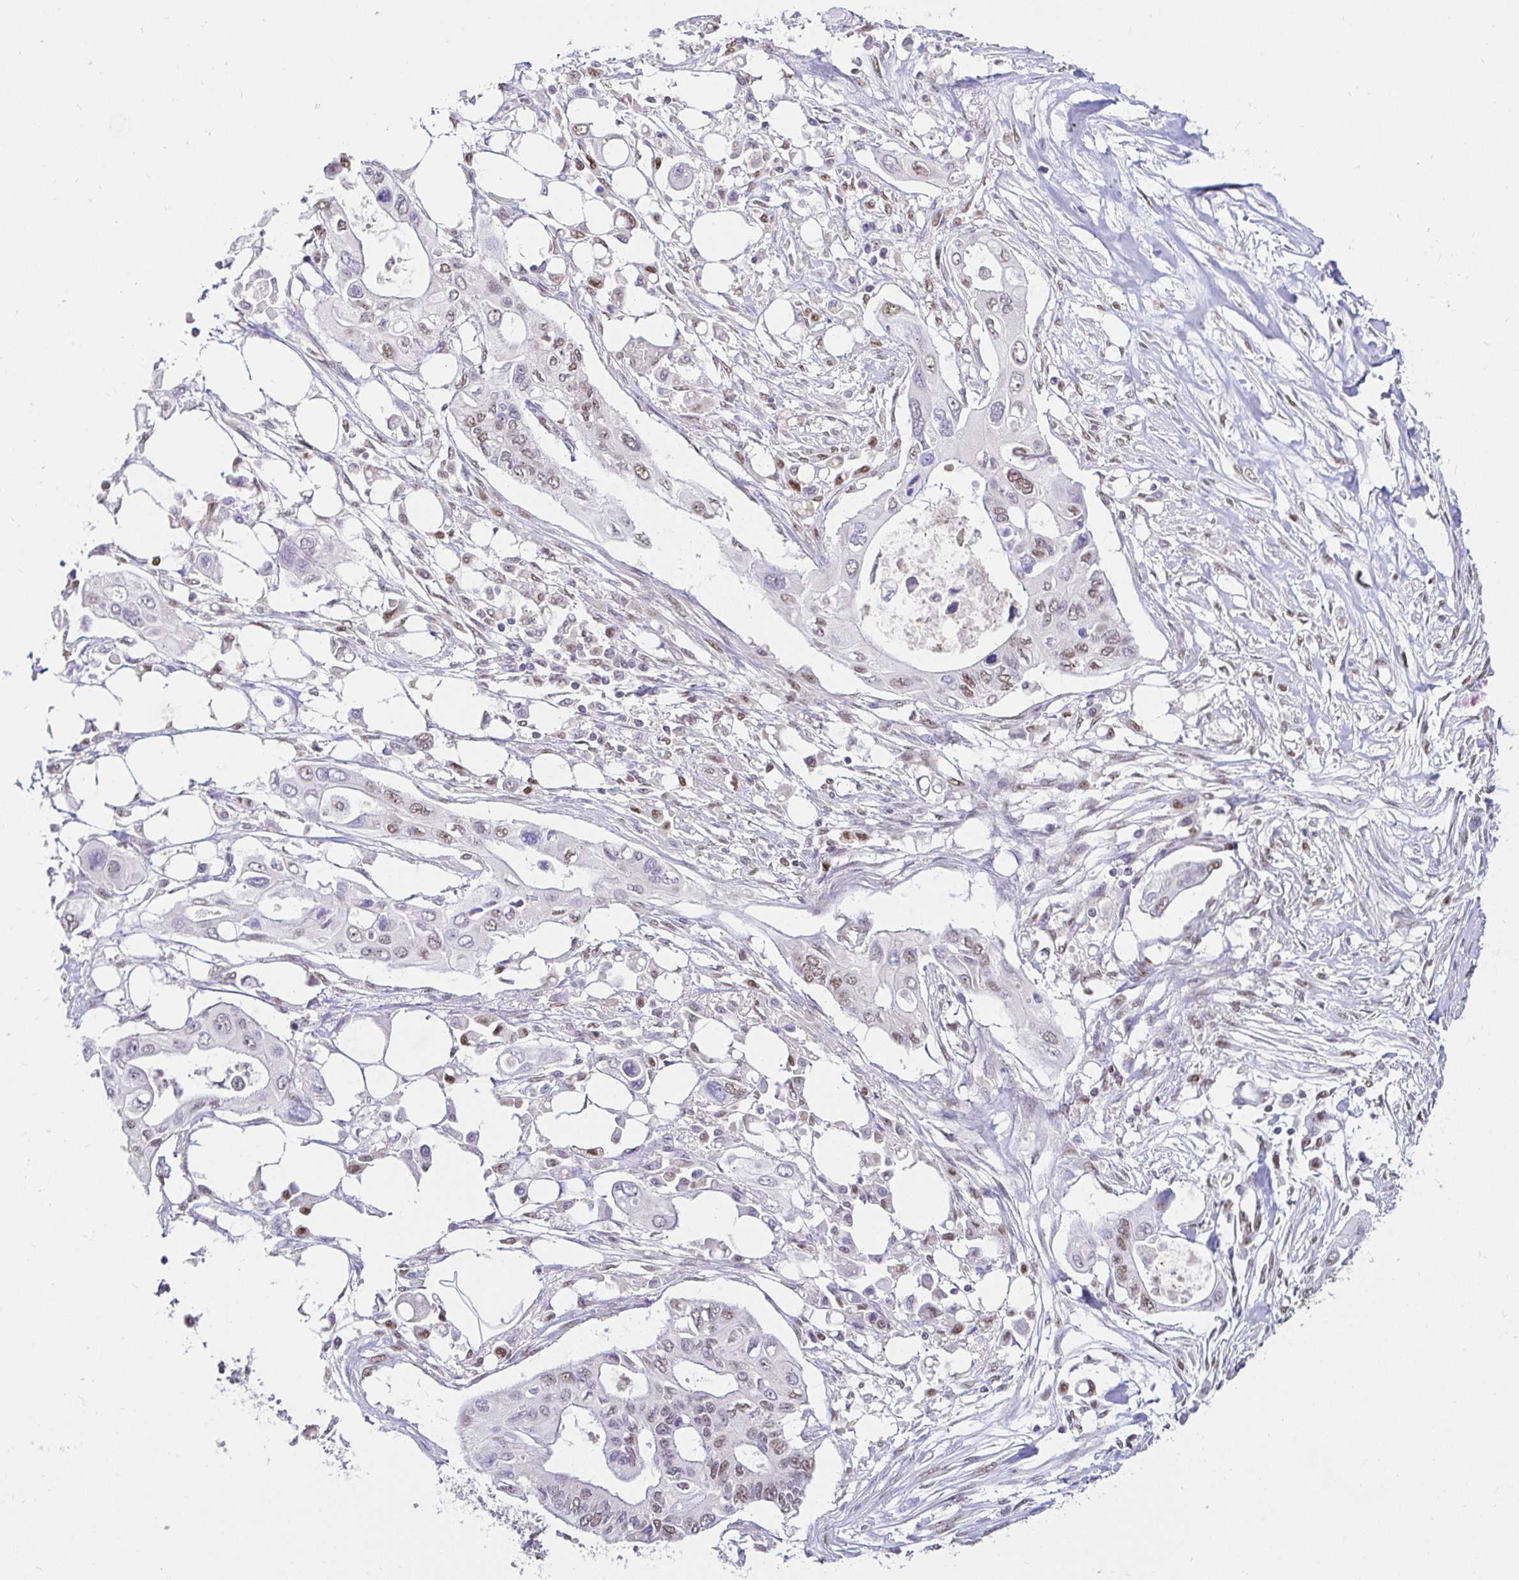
{"staining": {"intensity": "moderate", "quantity": "25%-75%", "location": "nuclear"}, "tissue": "pancreatic cancer", "cell_type": "Tumor cells", "image_type": "cancer", "snomed": [{"axis": "morphology", "description": "Adenocarcinoma, NOS"}, {"axis": "topography", "description": "Pancreas"}], "caption": "A high-resolution micrograph shows IHC staining of pancreatic cancer (adenocarcinoma), which shows moderate nuclear positivity in approximately 25%-75% of tumor cells.", "gene": "RIMS4", "patient": {"sex": "female", "age": 63}}